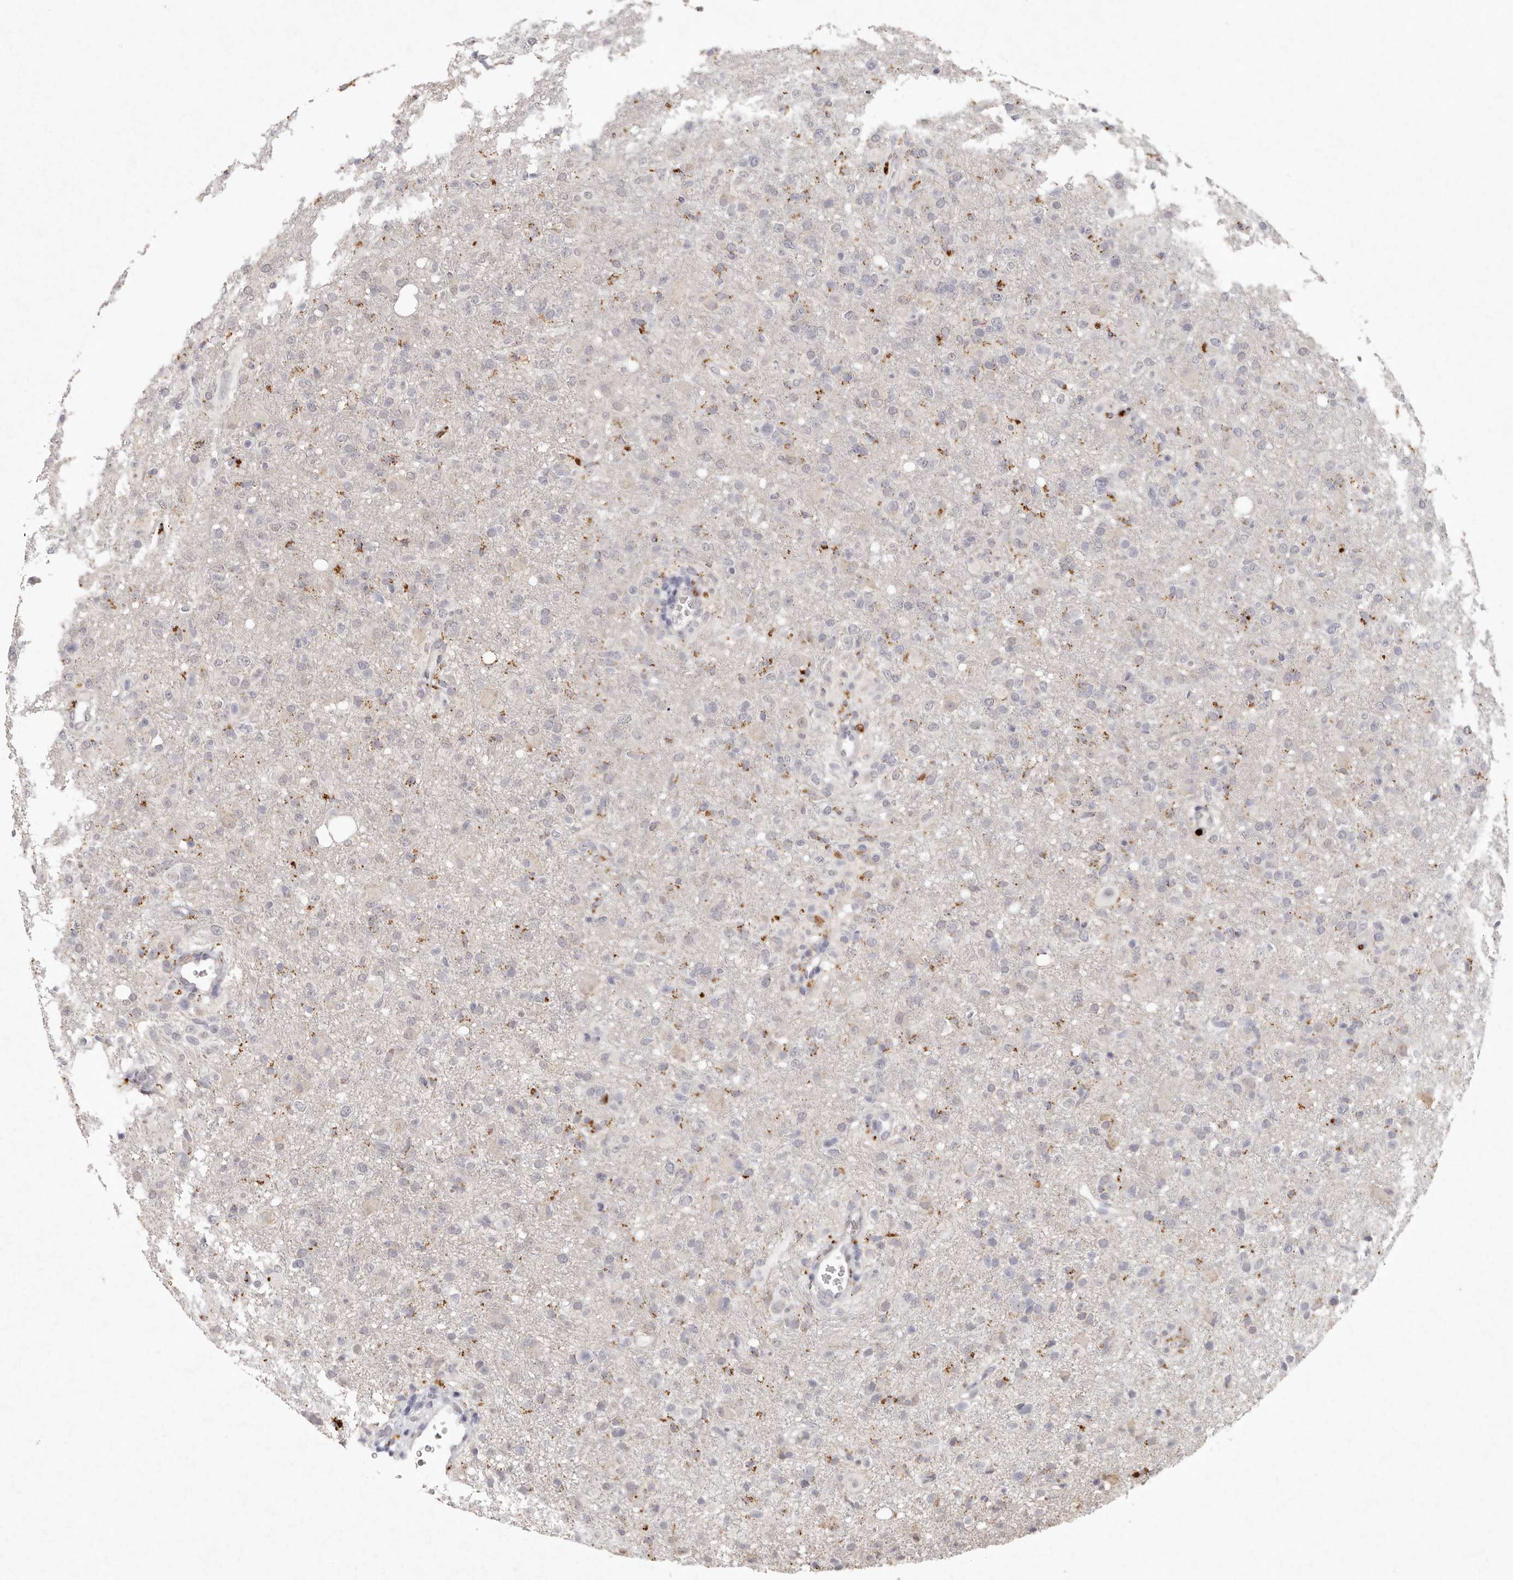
{"staining": {"intensity": "negative", "quantity": "none", "location": "none"}, "tissue": "glioma", "cell_type": "Tumor cells", "image_type": "cancer", "snomed": [{"axis": "morphology", "description": "Glioma, malignant, High grade"}, {"axis": "topography", "description": "Brain"}], "caption": "A high-resolution image shows immunohistochemistry staining of malignant high-grade glioma, which exhibits no significant staining in tumor cells.", "gene": "FAM185A", "patient": {"sex": "female", "age": 57}}